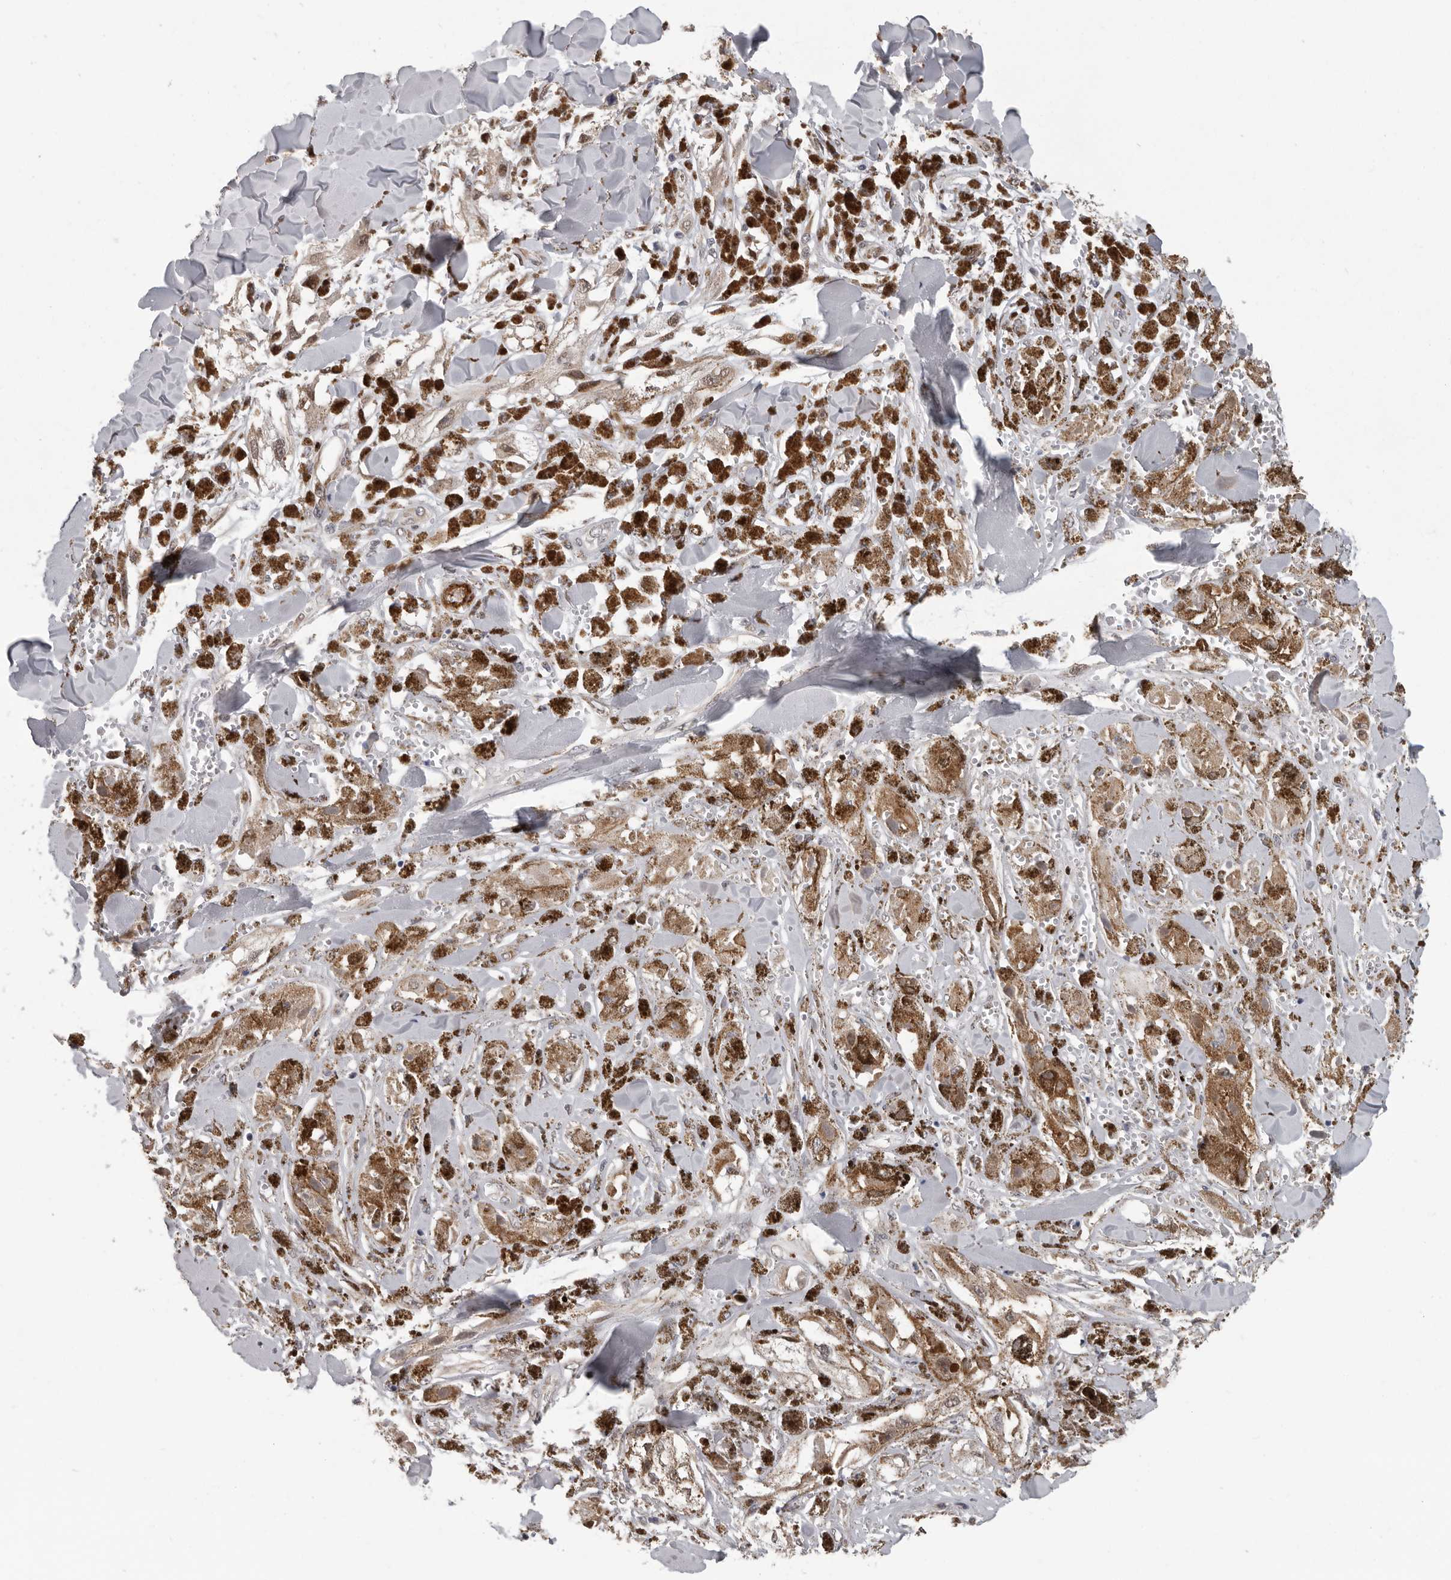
{"staining": {"intensity": "weak", "quantity": "25%-75%", "location": "cytoplasmic/membranous"}, "tissue": "melanoma", "cell_type": "Tumor cells", "image_type": "cancer", "snomed": [{"axis": "morphology", "description": "Malignant melanoma, NOS"}, {"axis": "topography", "description": "Skin"}], "caption": "Protein analysis of malignant melanoma tissue exhibits weak cytoplasmic/membranous positivity in approximately 25%-75% of tumor cells.", "gene": "RALGPS2", "patient": {"sex": "male", "age": 88}}